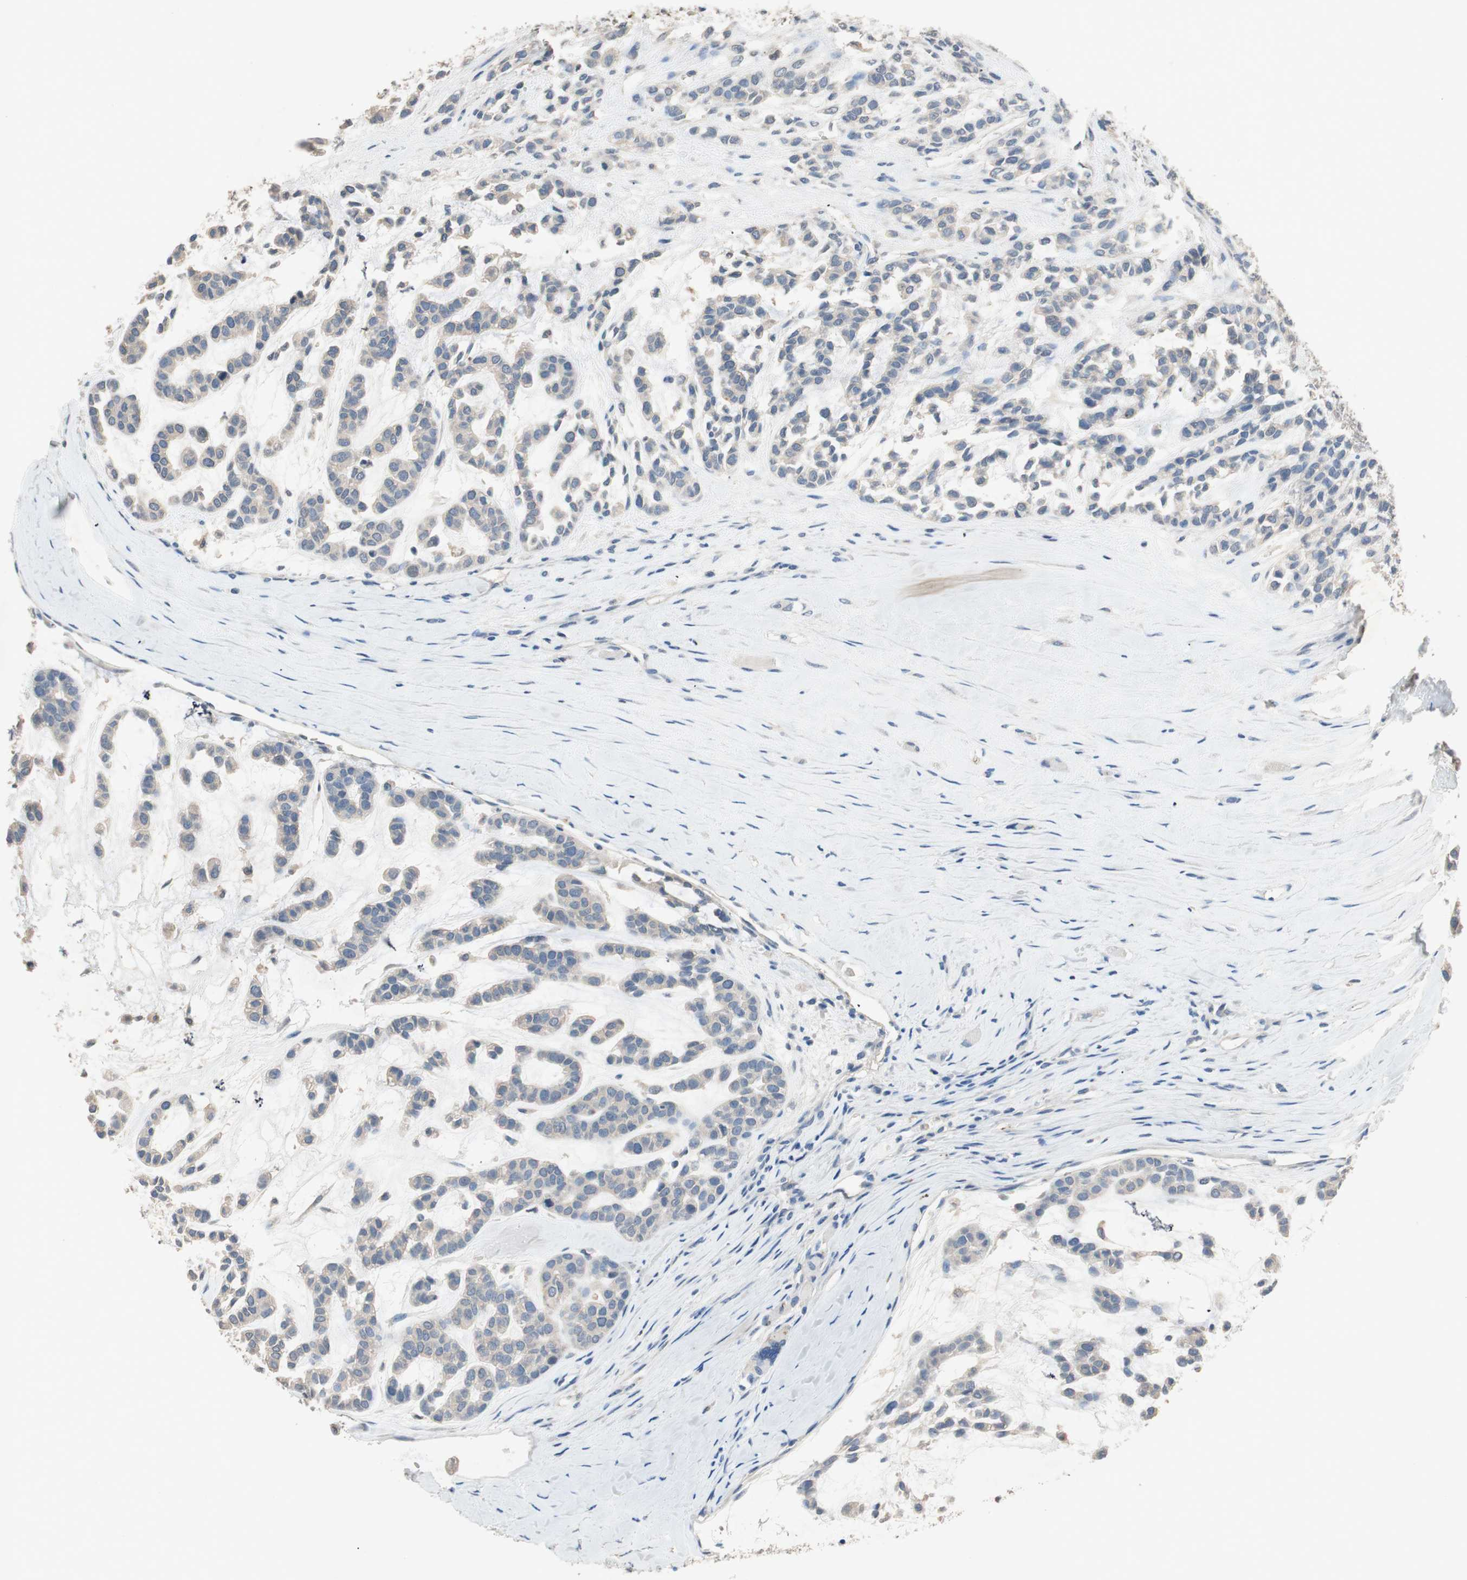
{"staining": {"intensity": "weak", "quantity": "<25%", "location": "cytoplasmic/membranous"}, "tissue": "head and neck cancer", "cell_type": "Tumor cells", "image_type": "cancer", "snomed": [{"axis": "morphology", "description": "Adenocarcinoma, NOS"}, {"axis": "morphology", "description": "Adenoma, NOS"}, {"axis": "topography", "description": "Head-Neck"}], "caption": "Head and neck adenocarcinoma was stained to show a protein in brown. There is no significant expression in tumor cells.", "gene": "ADAP1", "patient": {"sex": "female", "age": 55}}